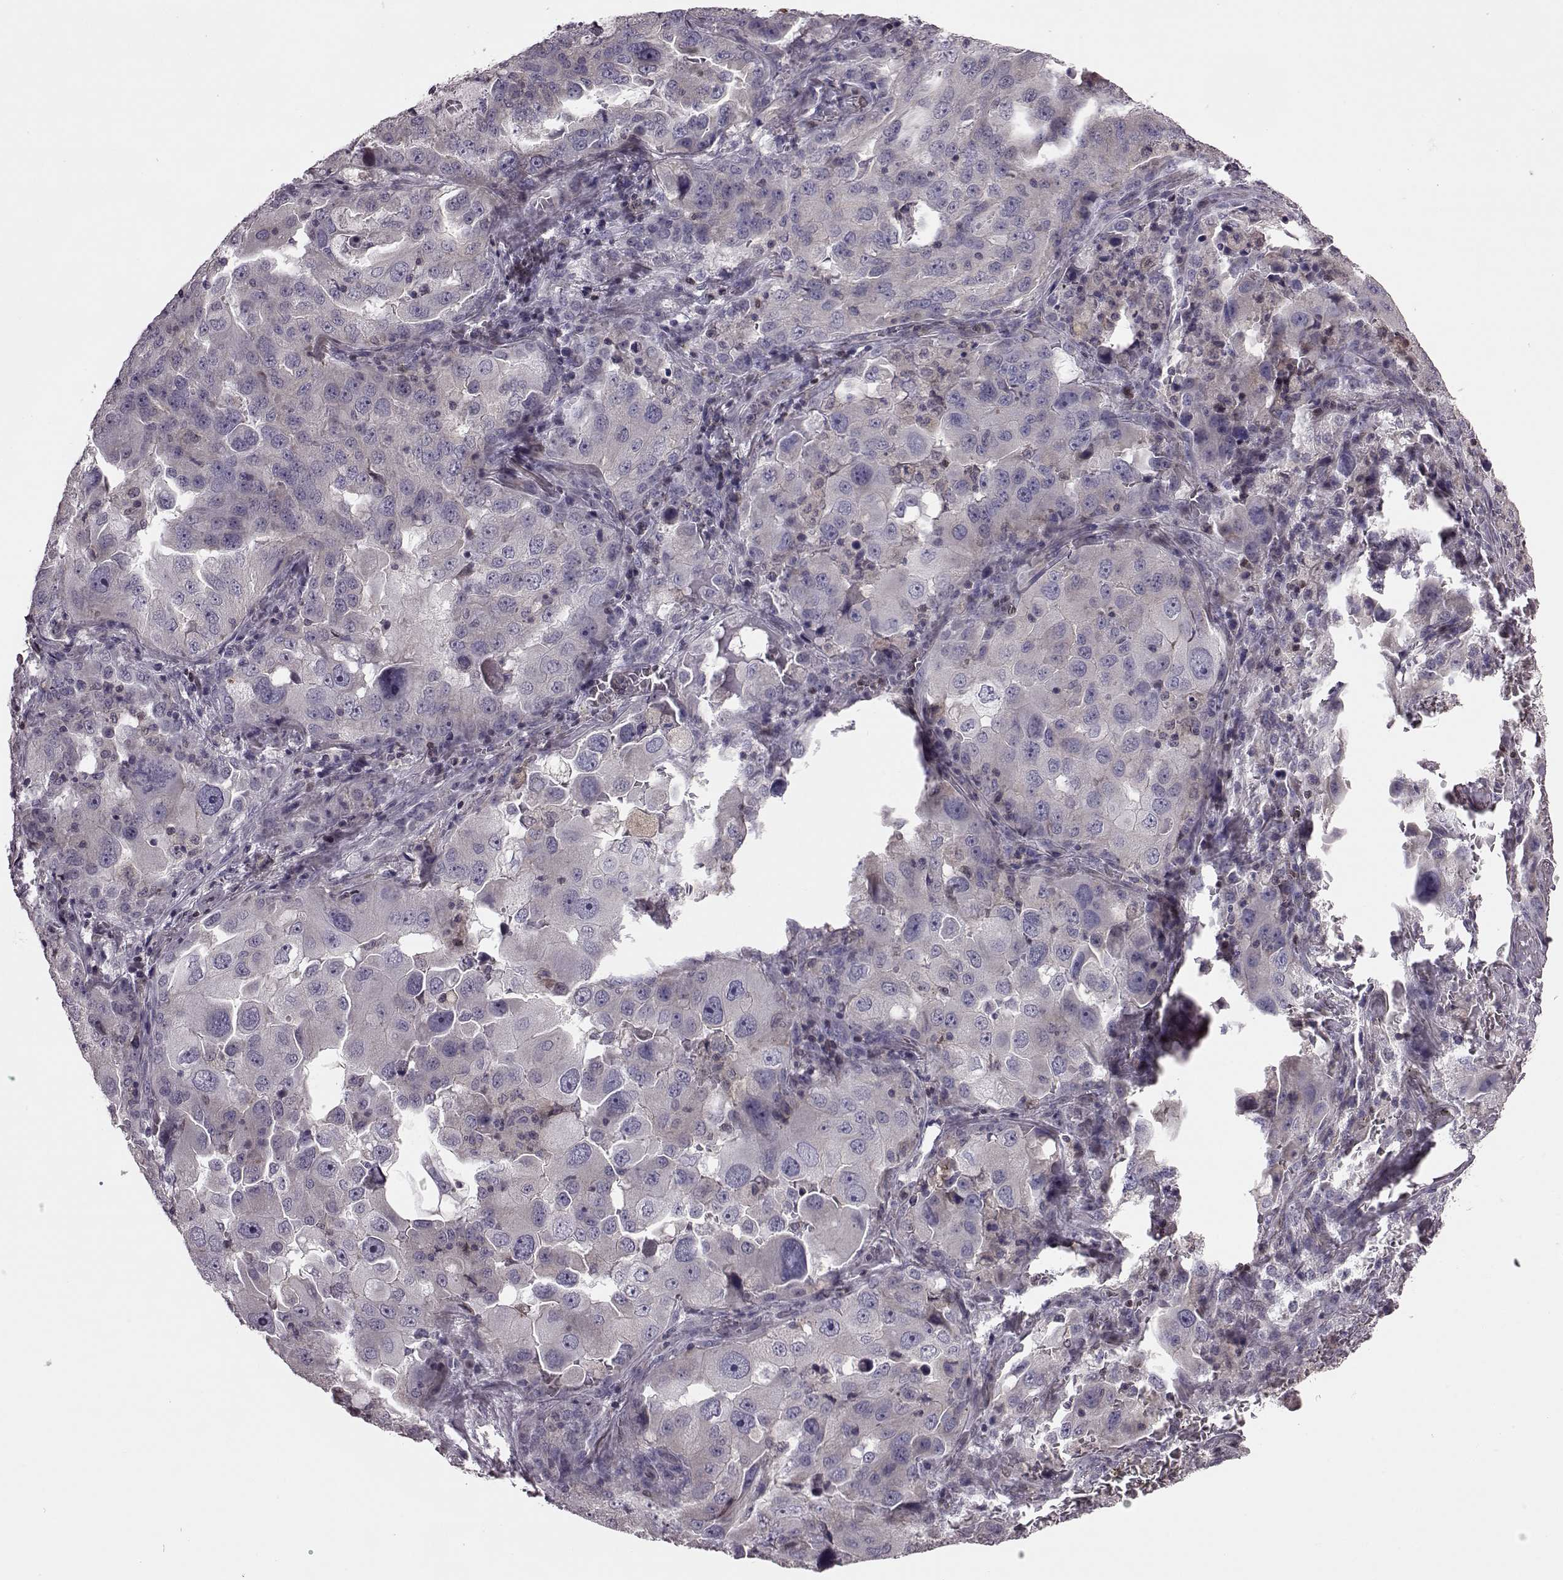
{"staining": {"intensity": "negative", "quantity": "none", "location": "none"}, "tissue": "lung cancer", "cell_type": "Tumor cells", "image_type": "cancer", "snomed": [{"axis": "morphology", "description": "Adenocarcinoma, NOS"}, {"axis": "topography", "description": "Lung"}], "caption": "Immunohistochemical staining of lung cancer (adenocarcinoma) displays no significant positivity in tumor cells.", "gene": "CDC42SE1", "patient": {"sex": "female", "age": 61}}